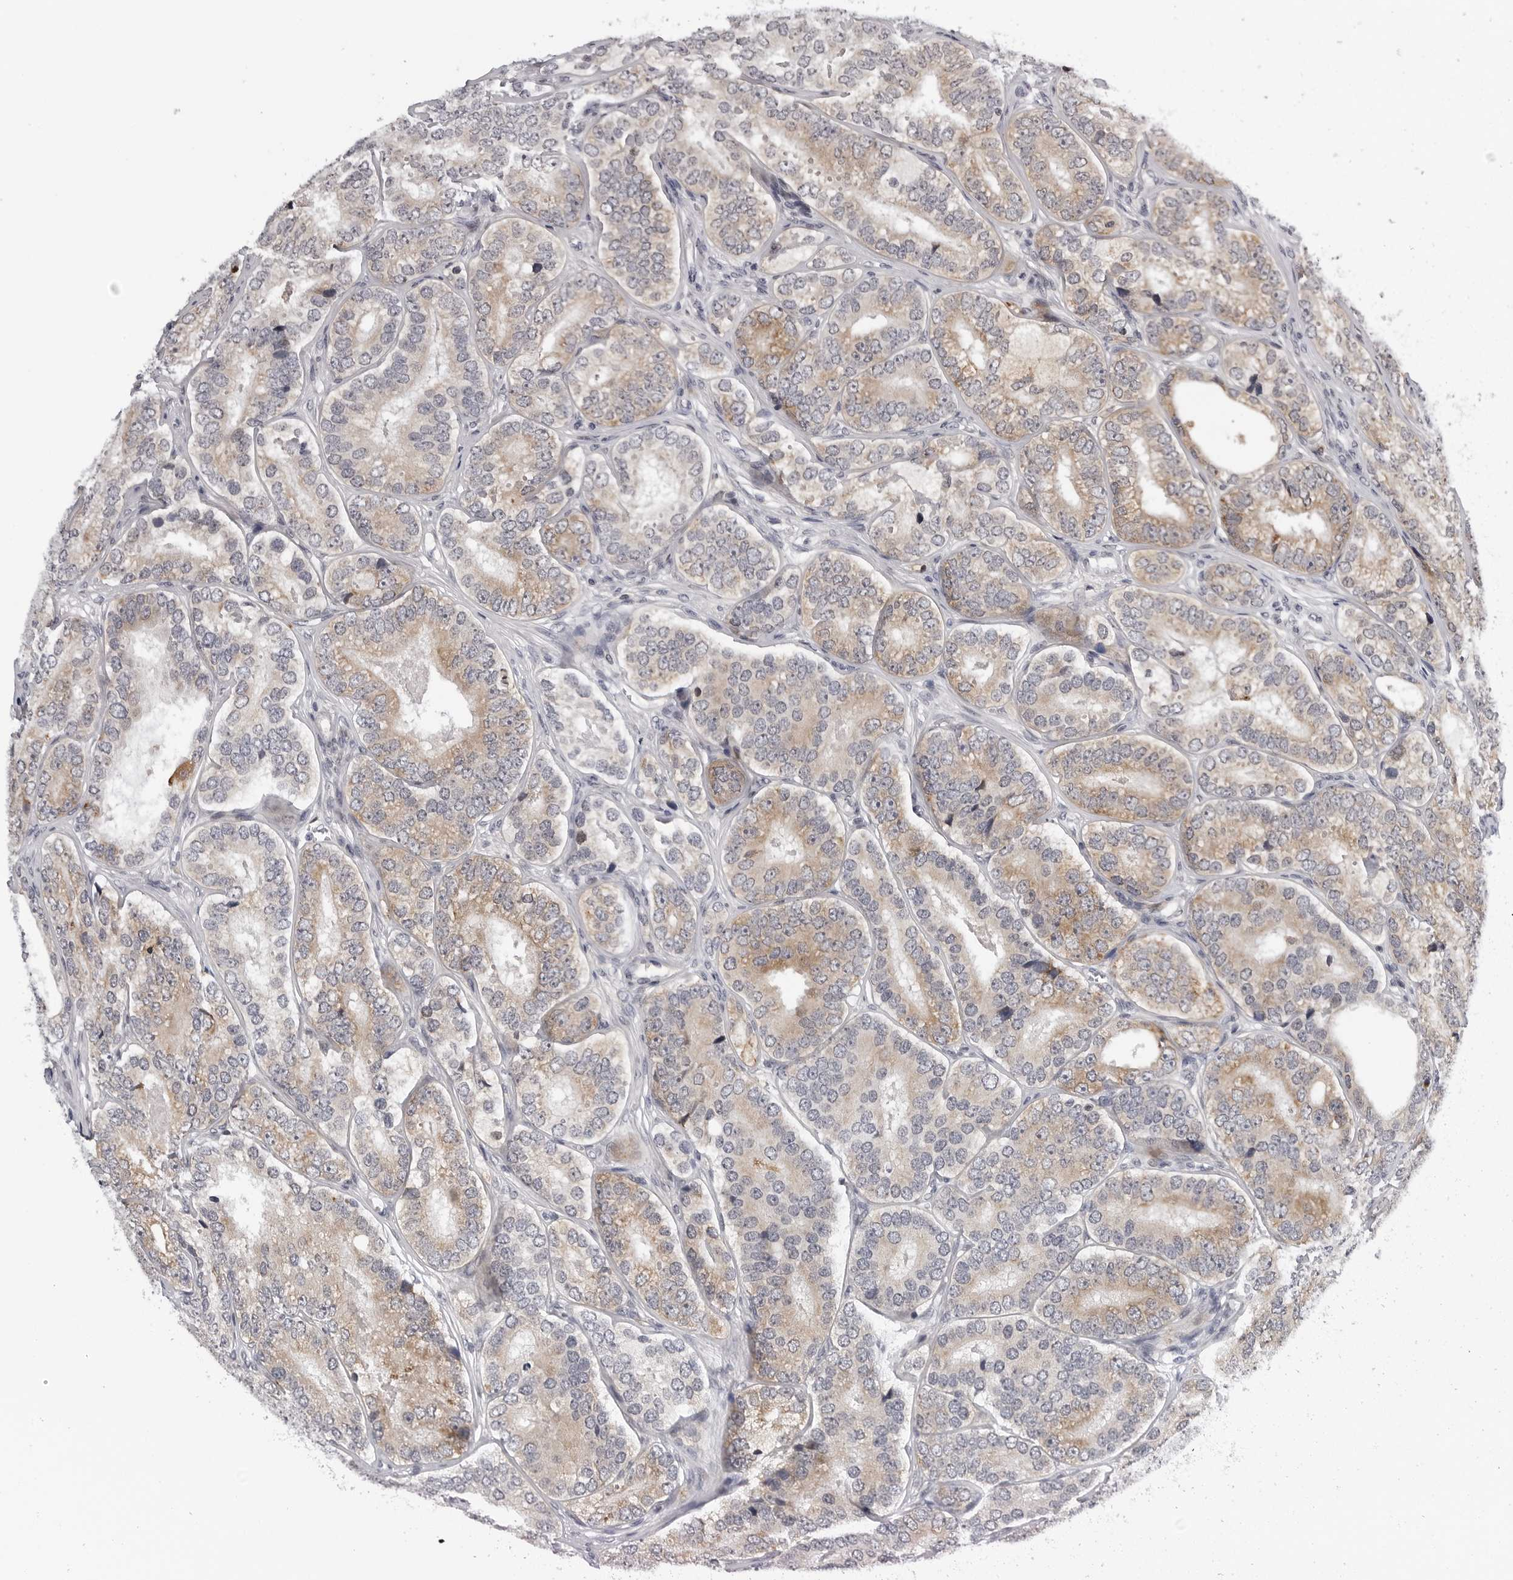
{"staining": {"intensity": "weak", "quantity": "25%-75%", "location": "cytoplasmic/membranous"}, "tissue": "prostate cancer", "cell_type": "Tumor cells", "image_type": "cancer", "snomed": [{"axis": "morphology", "description": "Adenocarcinoma, High grade"}, {"axis": "topography", "description": "Prostate"}], "caption": "The micrograph exhibits a brown stain indicating the presence of a protein in the cytoplasmic/membranous of tumor cells in prostate high-grade adenocarcinoma.", "gene": "CDK20", "patient": {"sex": "male", "age": 56}}